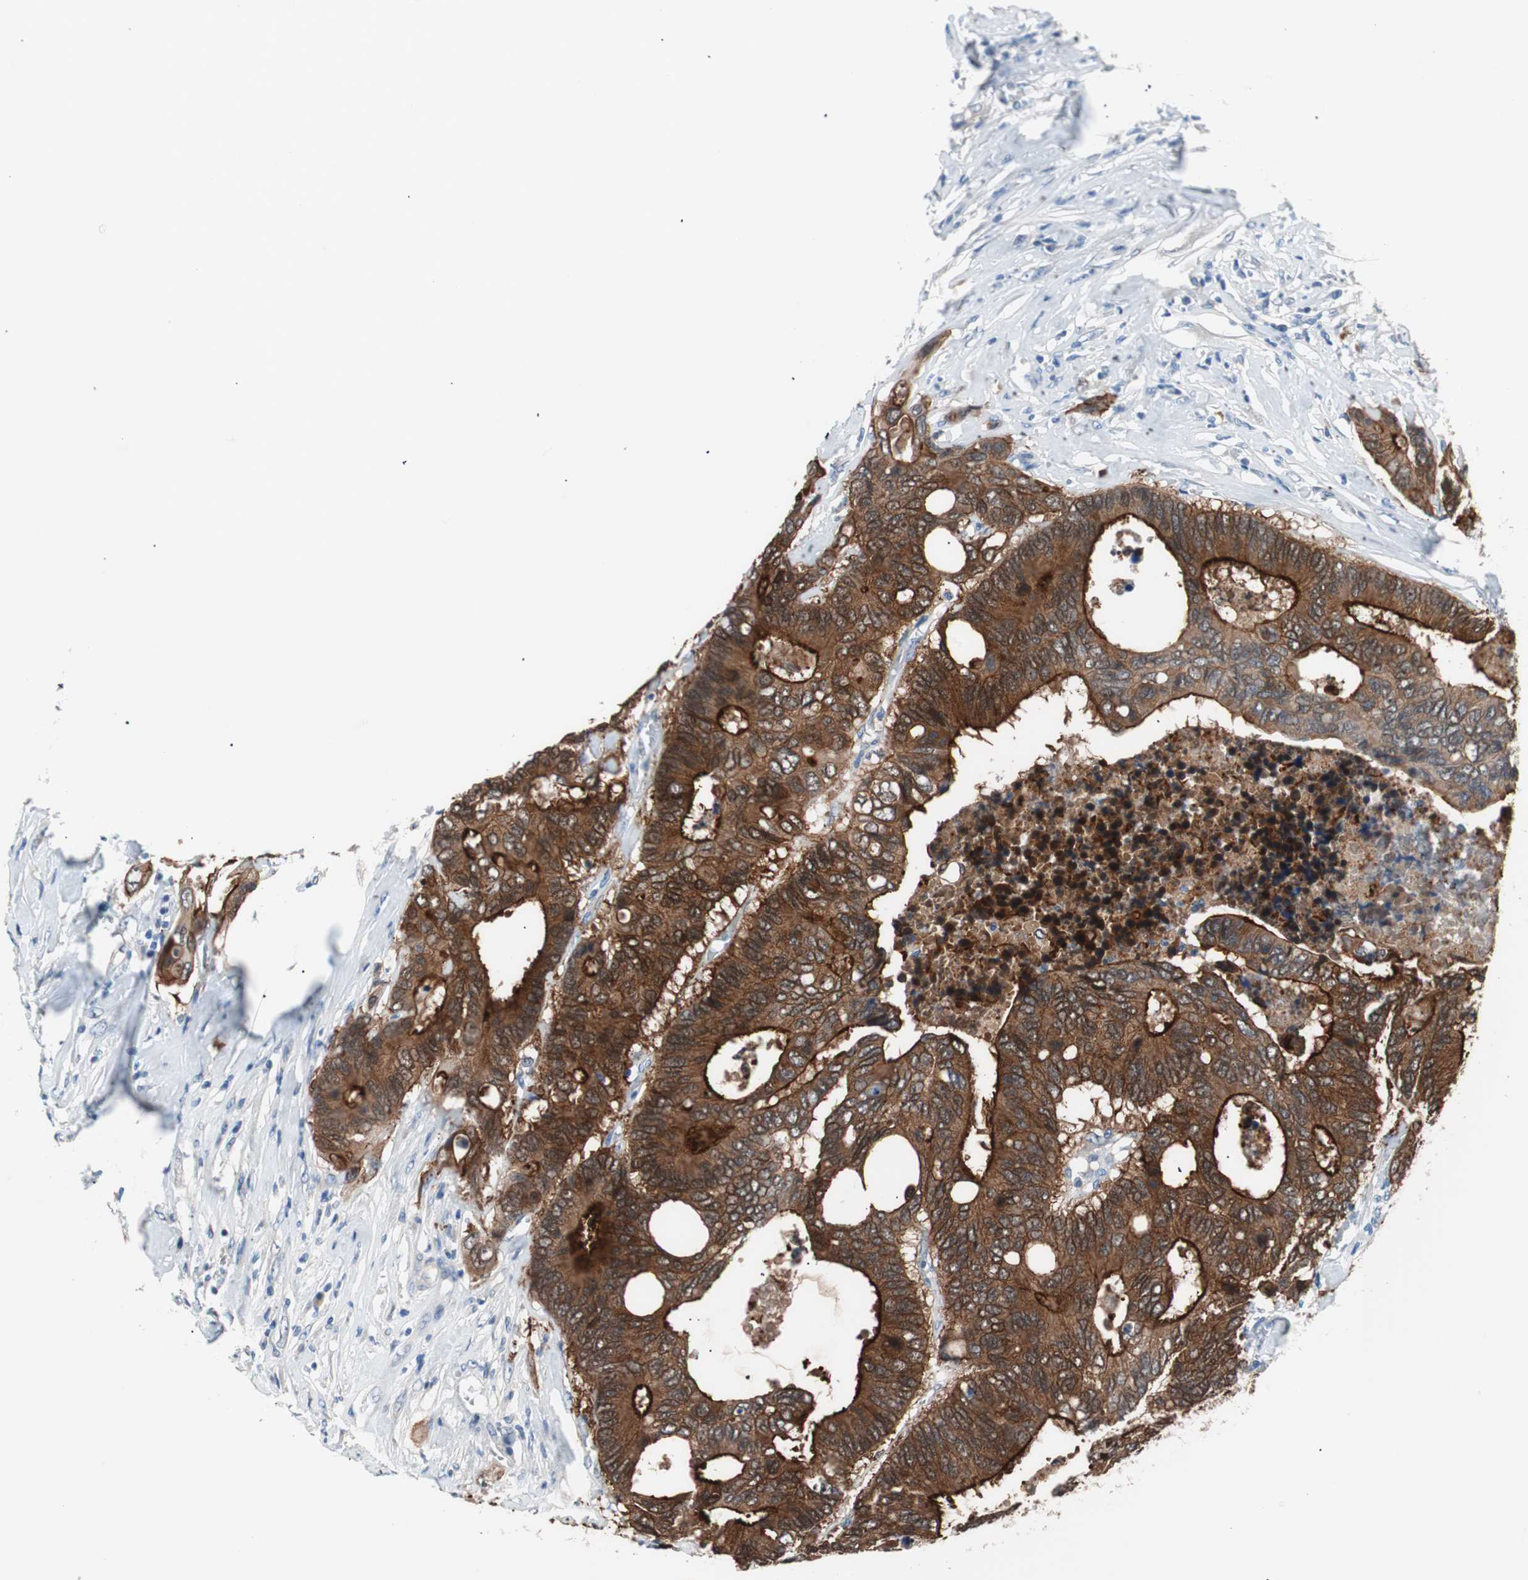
{"staining": {"intensity": "strong", "quantity": ">75%", "location": "cytoplasmic/membranous"}, "tissue": "colorectal cancer", "cell_type": "Tumor cells", "image_type": "cancer", "snomed": [{"axis": "morphology", "description": "Adenocarcinoma, NOS"}, {"axis": "topography", "description": "Rectum"}], "caption": "Protein staining reveals strong cytoplasmic/membranous positivity in about >75% of tumor cells in colorectal cancer.", "gene": "VIL1", "patient": {"sex": "male", "age": 55}}